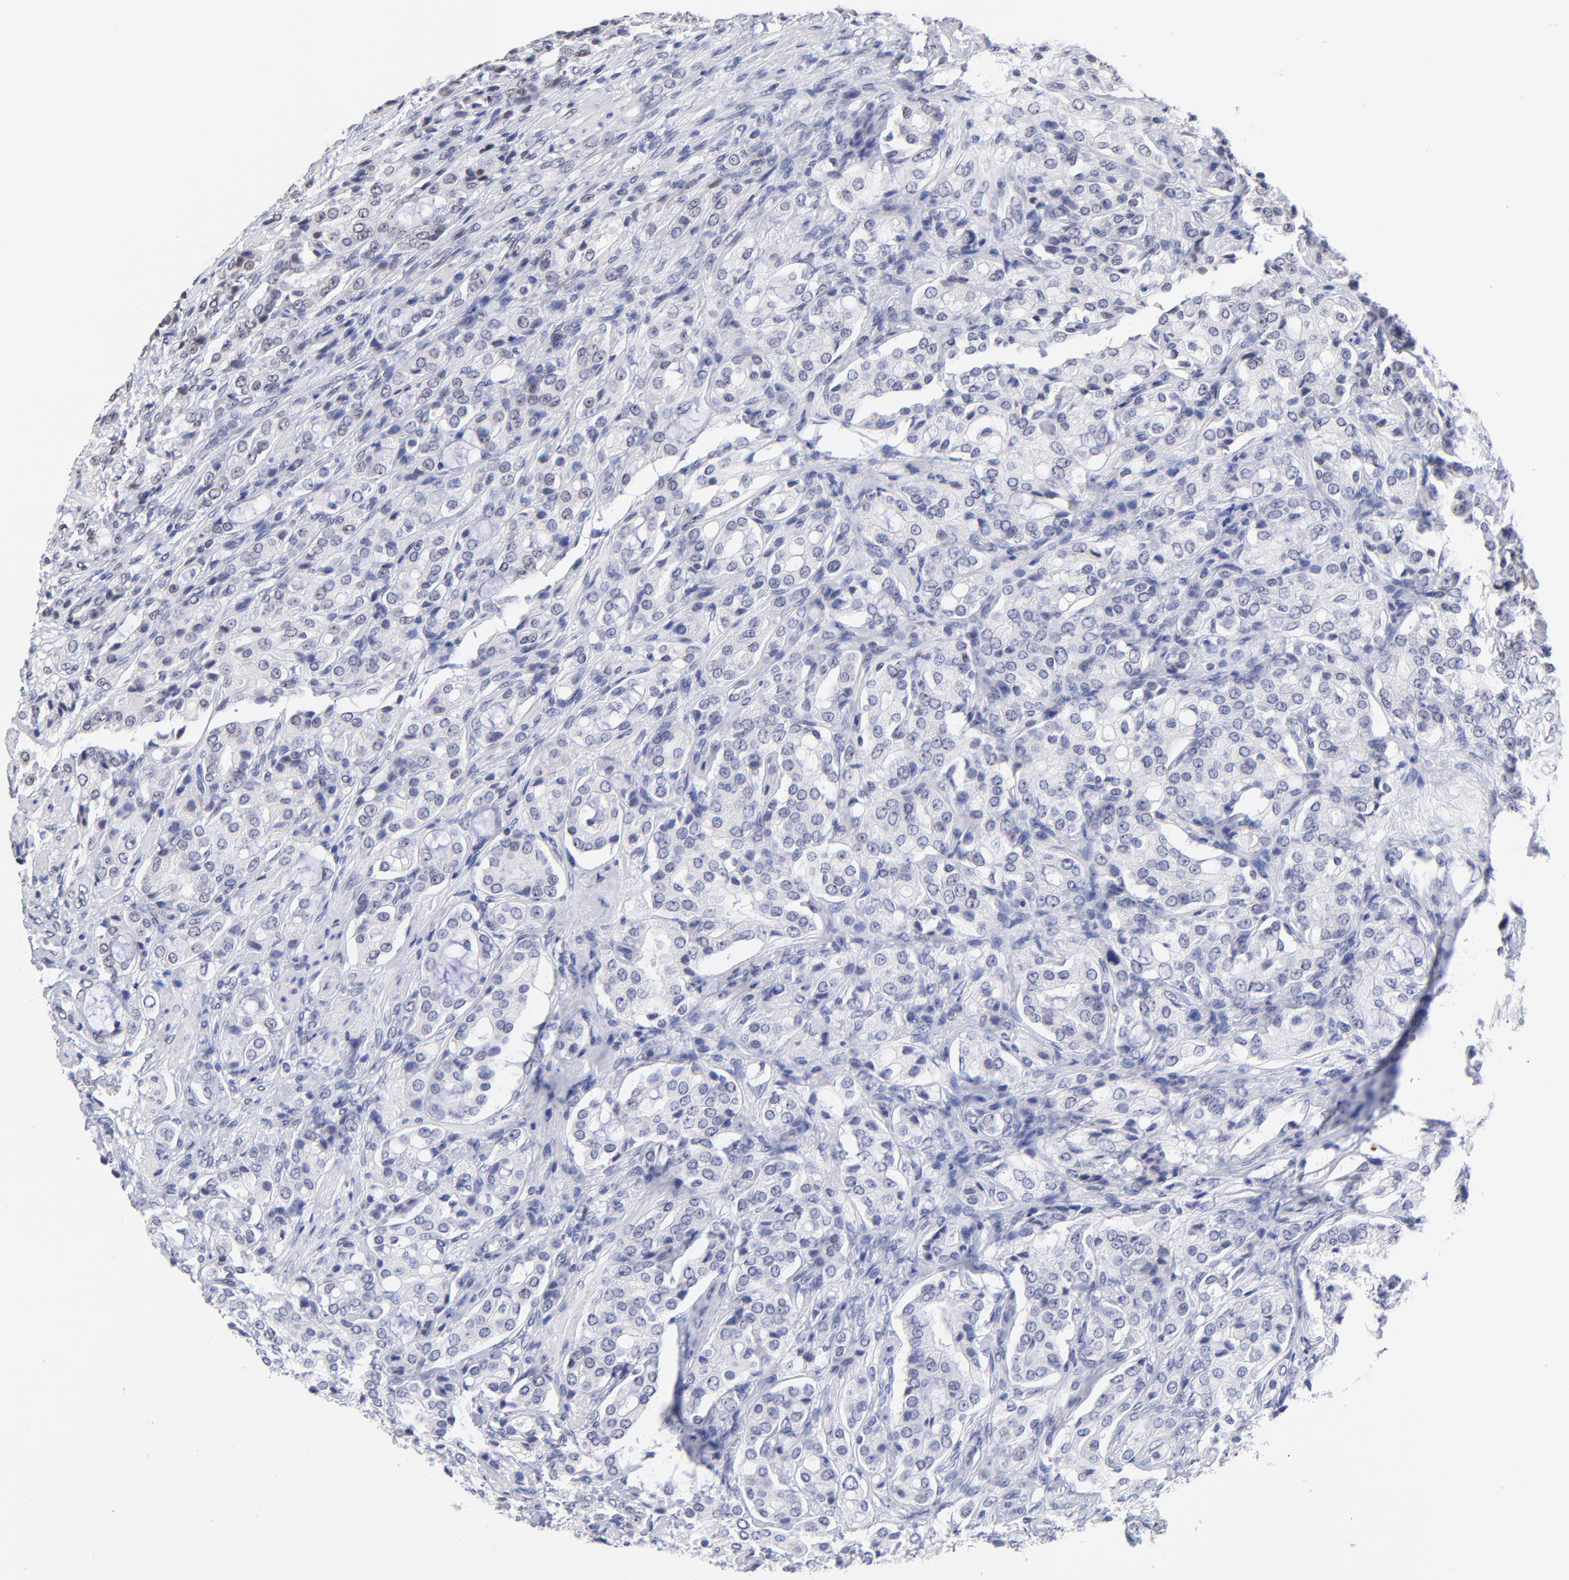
{"staining": {"intensity": "negative", "quantity": "none", "location": "none"}, "tissue": "prostate cancer", "cell_type": "Tumor cells", "image_type": "cancer", "snomed": [{"axis": "morphology", "description": "Adenocarcinoma, High grade"}, {"axis": "topography", "description": "Prostate"}], "caption": "Tumor cells show no significant staining in adenocarcinoma (high-grade) (prostate).", "gene": "ZNF74", "patient": {"sex": "male", "age": 72}}